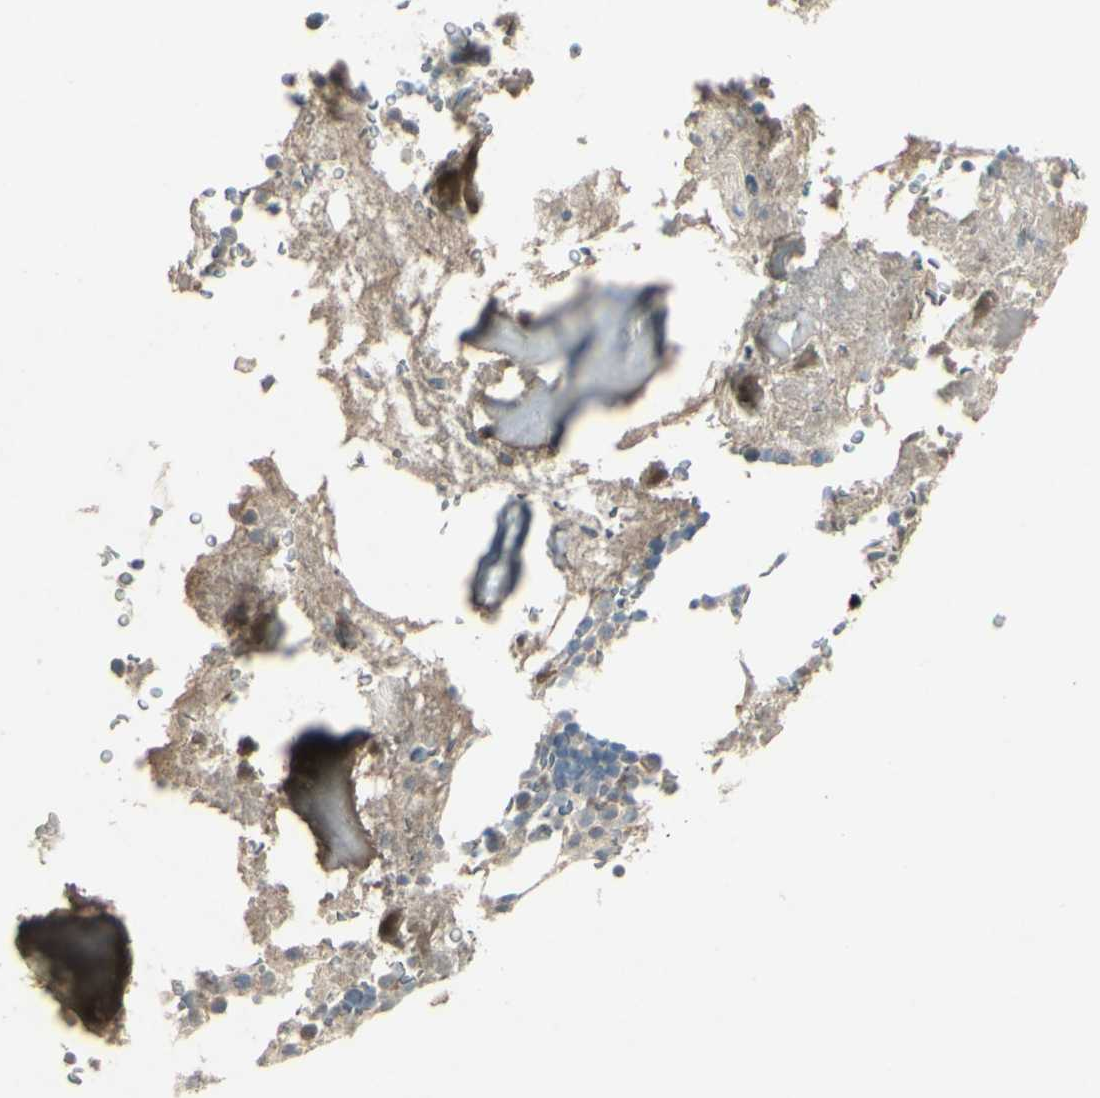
{"staining": {"intensity": "weak", "quantity": "<25%", "location": "cytoplasmic/membranous"}, "tissue": "bone marrow", "cell_type": "Hematopoietic cells", "image_type": "normal", "snomed": [{"axis": "morphology", "description": "Normal tissue, NOS"}, {"axis": "topography", "description": "Bone marrow"}], "caption": "Hematopoietic cells show no significant protein staining in benign bone marrow. The staining was performed using DAB to visualize the protein expression in brown, while the nuclei were stained in blue with hematoxylin (Magnification: 20x).", "gene": "TIMM21", "patient": {"sex": "male"}}